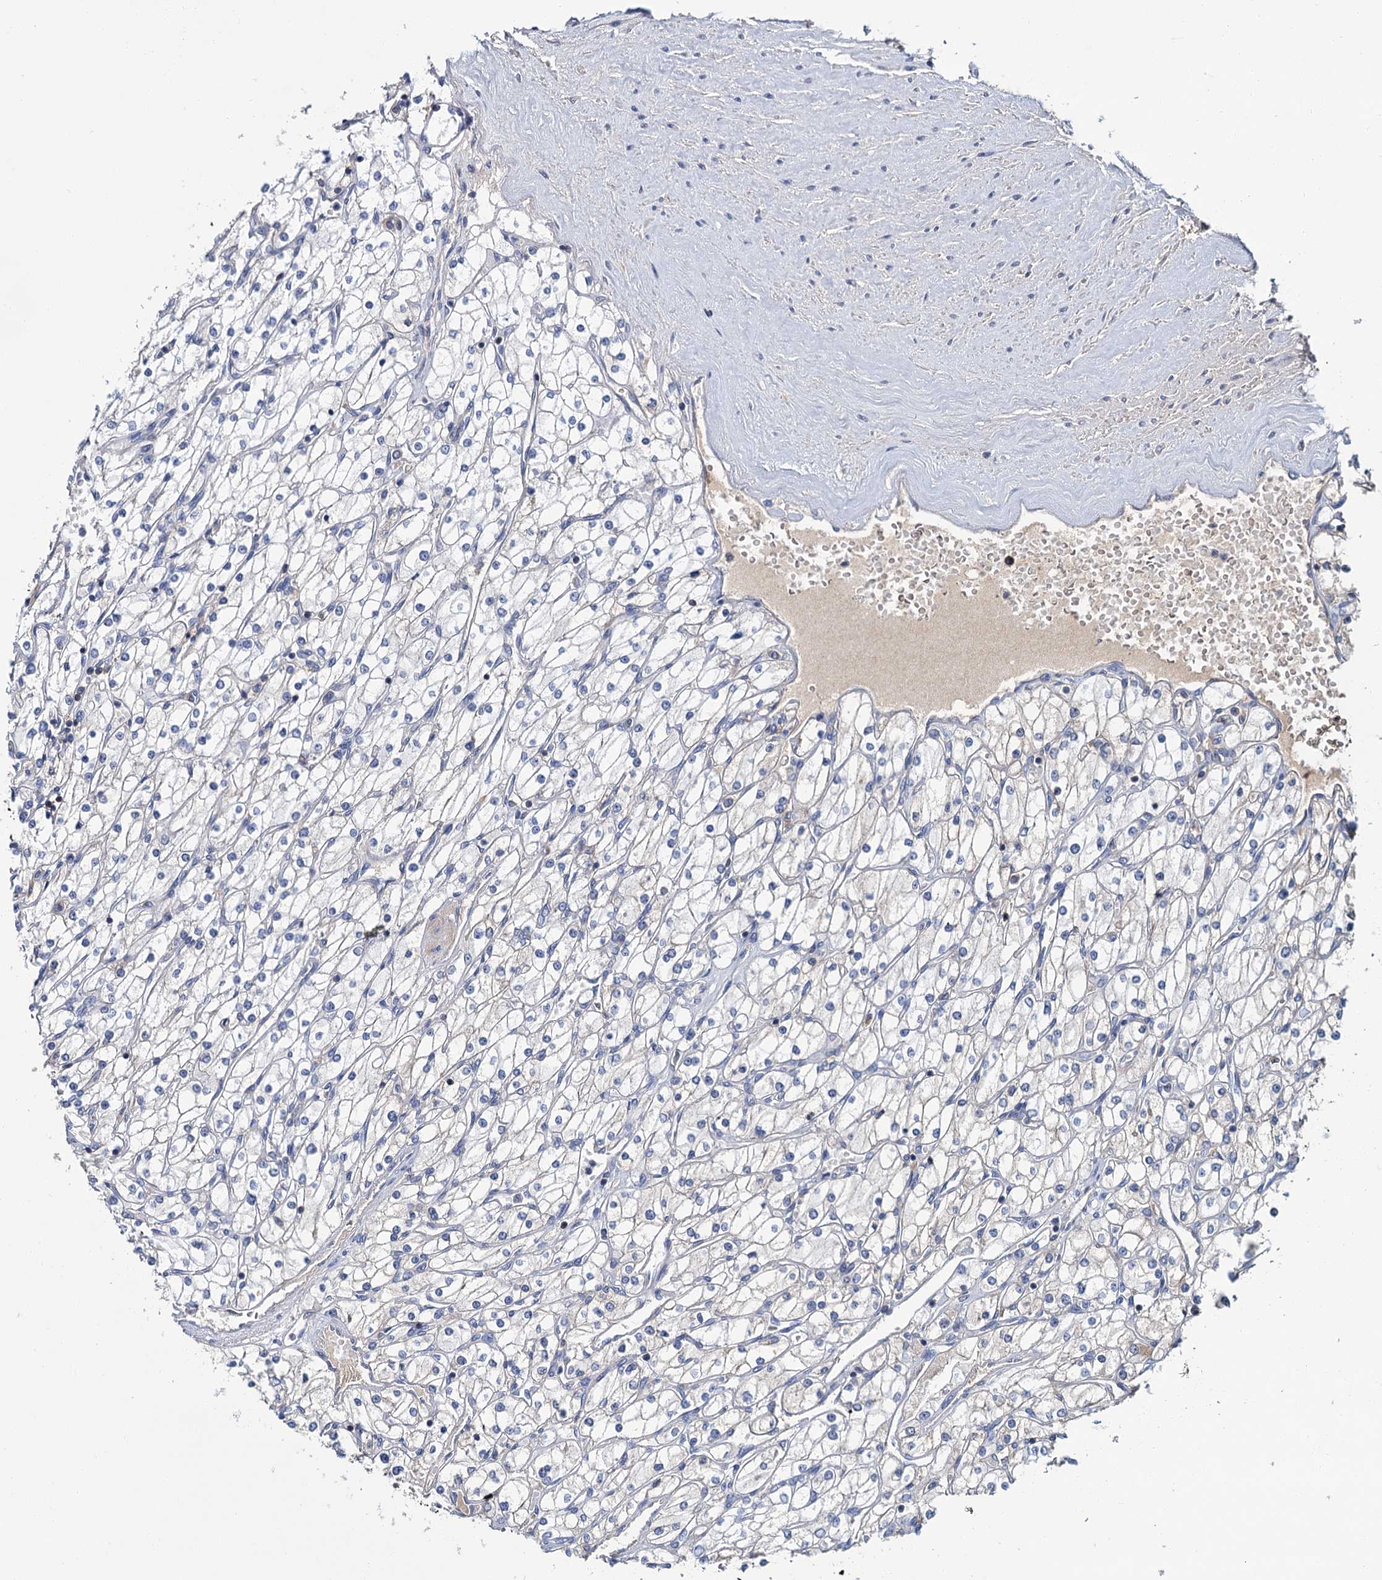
{"staining": {"intensity": "negative", "quantity": "none", "location": "none"}, "tissue": "renal cancer", "cell_type": "Tumor cells", "image_type": "cancer", "snomed": [{"axis": "morphology", "description": "Adenocarcinoma, NOS"}, {"axis": "topography", "description": "Kidney"}], "caption": "The photomicrograph displays no significant expression in tumor cells of renal cancer (adenocarcinoma). (Stains: DAB IHC with hematoxylin counter stain, Microscopy: brightfield microscopy at high magnification).", "gene": "FGFR2", "patient": {"sex": "male", "age": 80}}